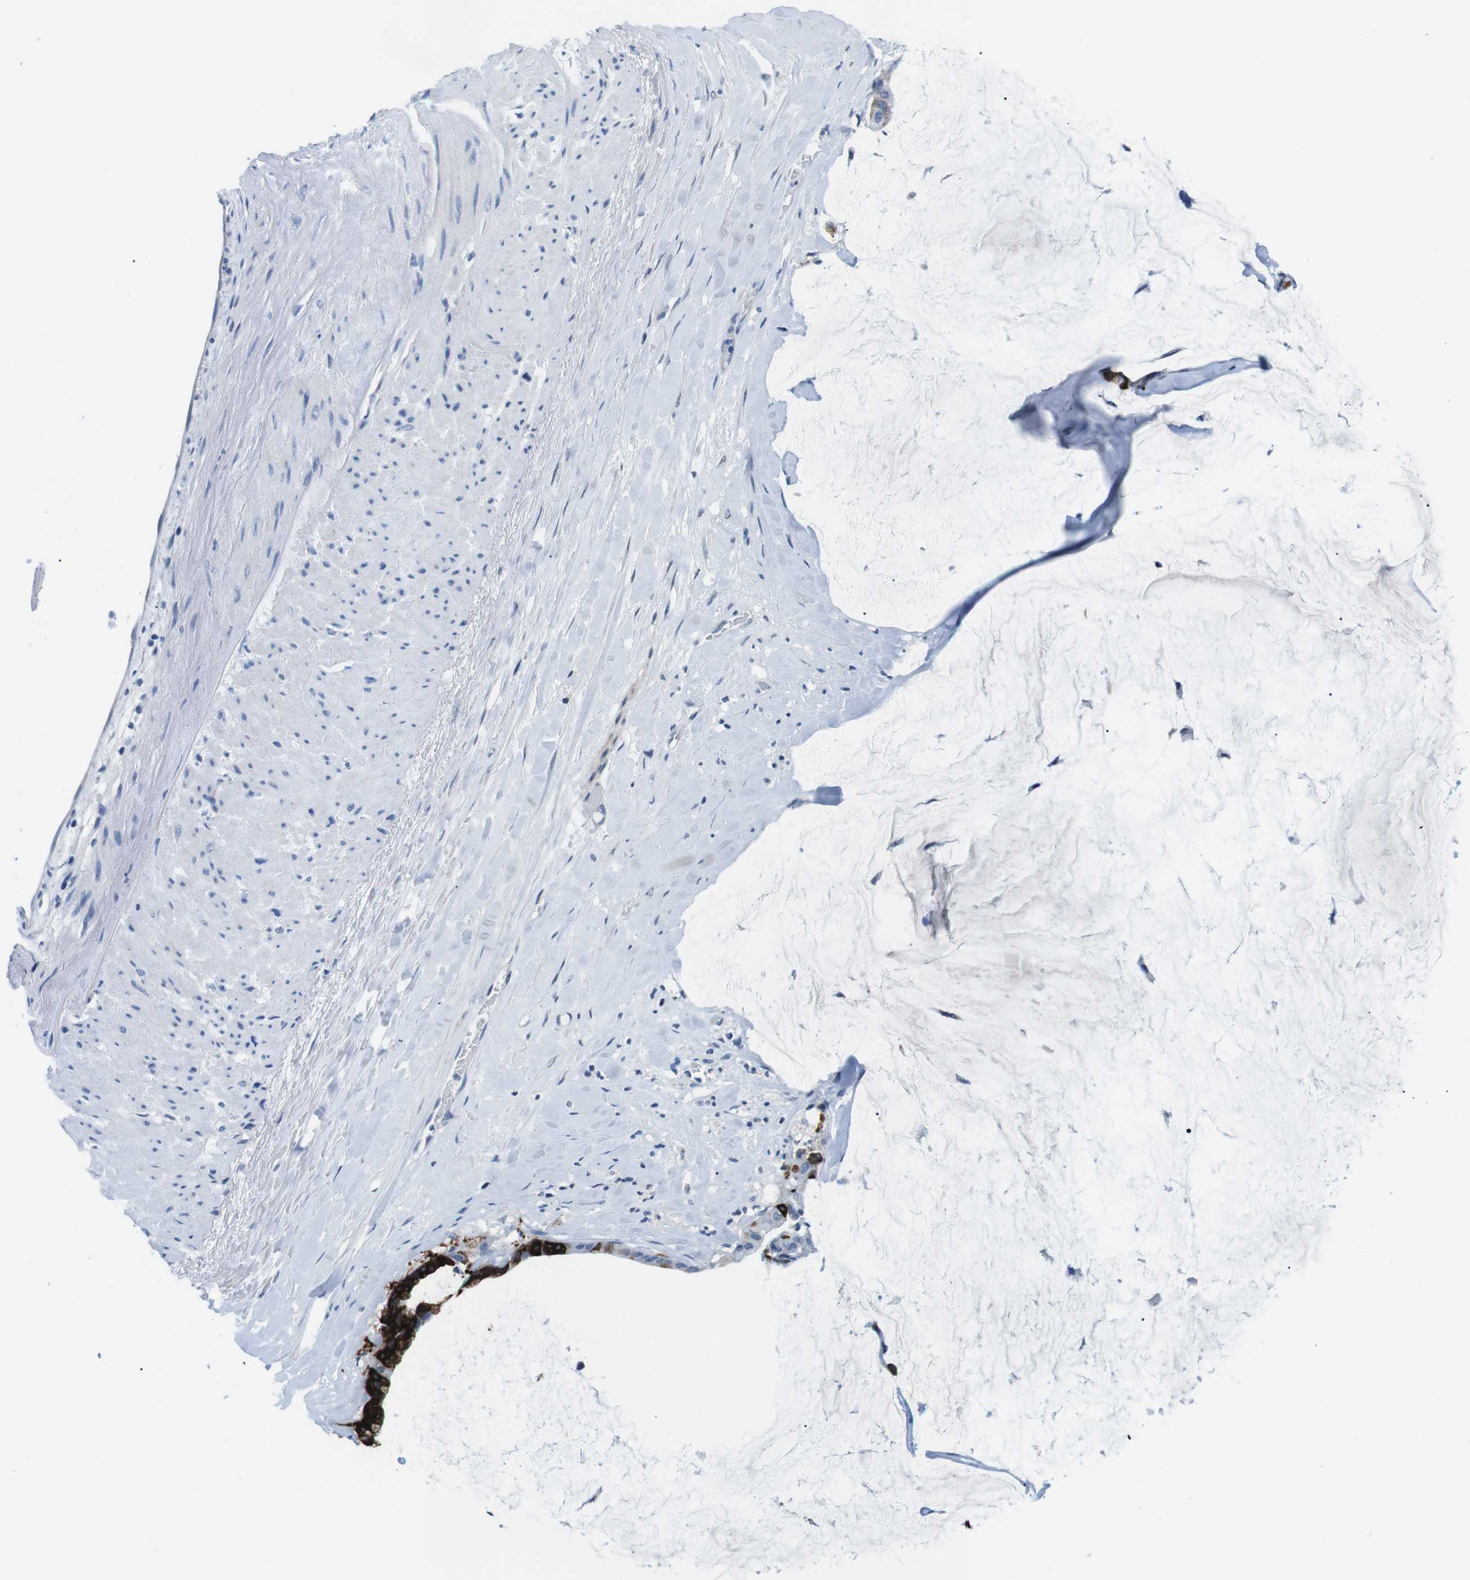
{"staining": {"intensity": "strong", "quantity": ">75%", "location": "cytoplasmic/membranous"}, "tissue": "pancreatic cancer", "cell_type": "Tumor cells", "image_type": "cancer", "snomed": [{"axis": "morphology", "description": "Adenocarcinoma, NOS"}, {"axis": "topography", "description": "Pancreas"}], "caption": "The immunohistochemical stain shows strong cytoplasmic/membranous expression in tumor cells of pancreatic adenocarcinoma tissue.", "gene": "MUC2", "patient": {"sex": "male", "age": 41}}